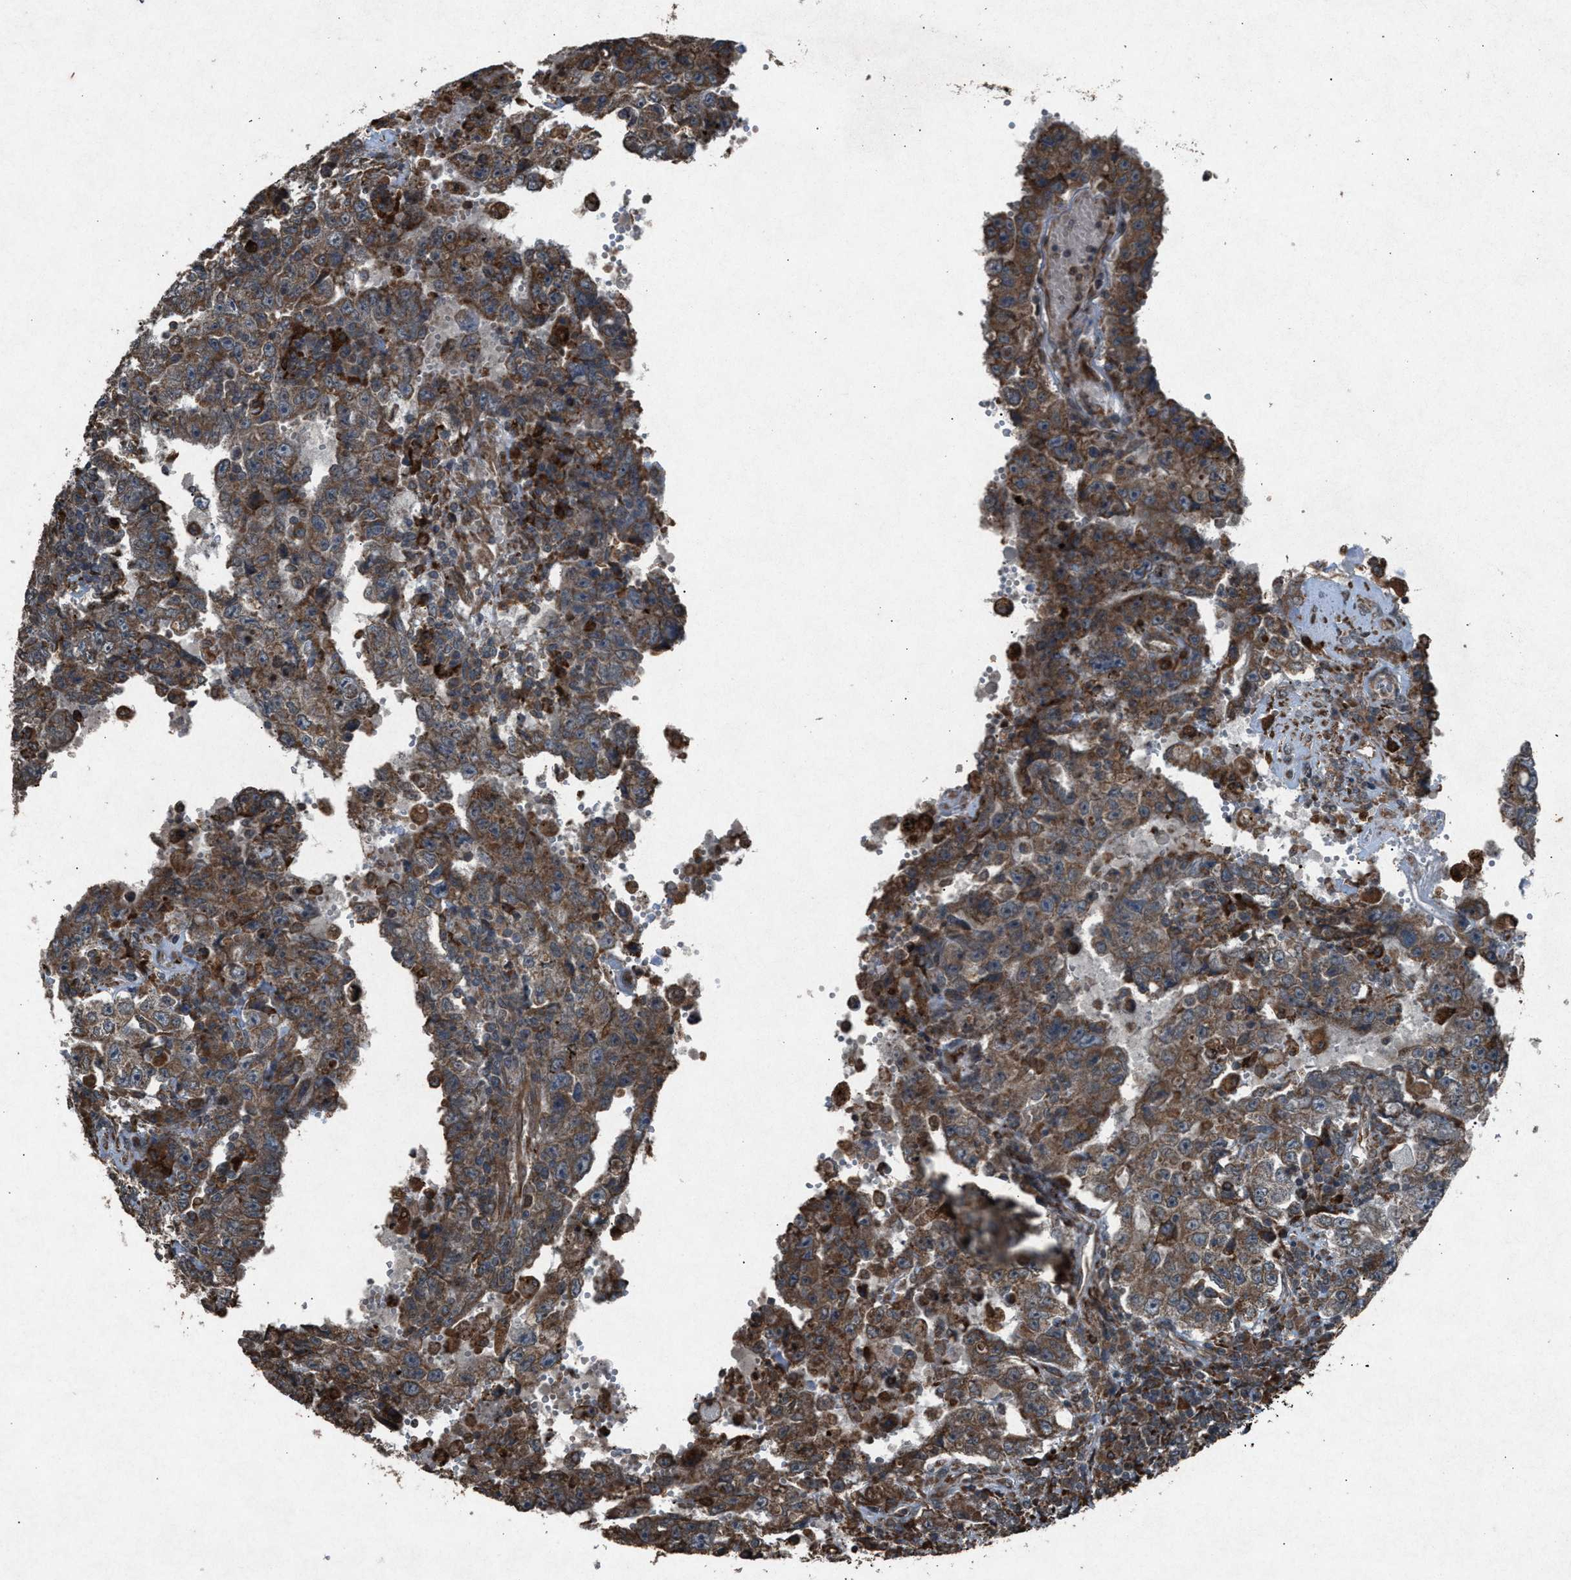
{"staining": {"intensity": "moderate", "quantity": ">75%", "location": "cytoplasmic/membranous"}, "tissue": "testis cancer", "cell_type": "Tumor cells", "image_type": "cancer", "snomed": [{"axis": "morphology", "description": "Carcinoma, Embryonal, NOS"}, {"axis": "topography", "description": "Testis"}], "caption": "An image of human embryonal carcinoma (testis) stained for a protein exhibits moderate cytoplasmic/membranous brown staining in tumor cells.", "gene": "CALR", "patient": {"sex": "male", "age": 26}}